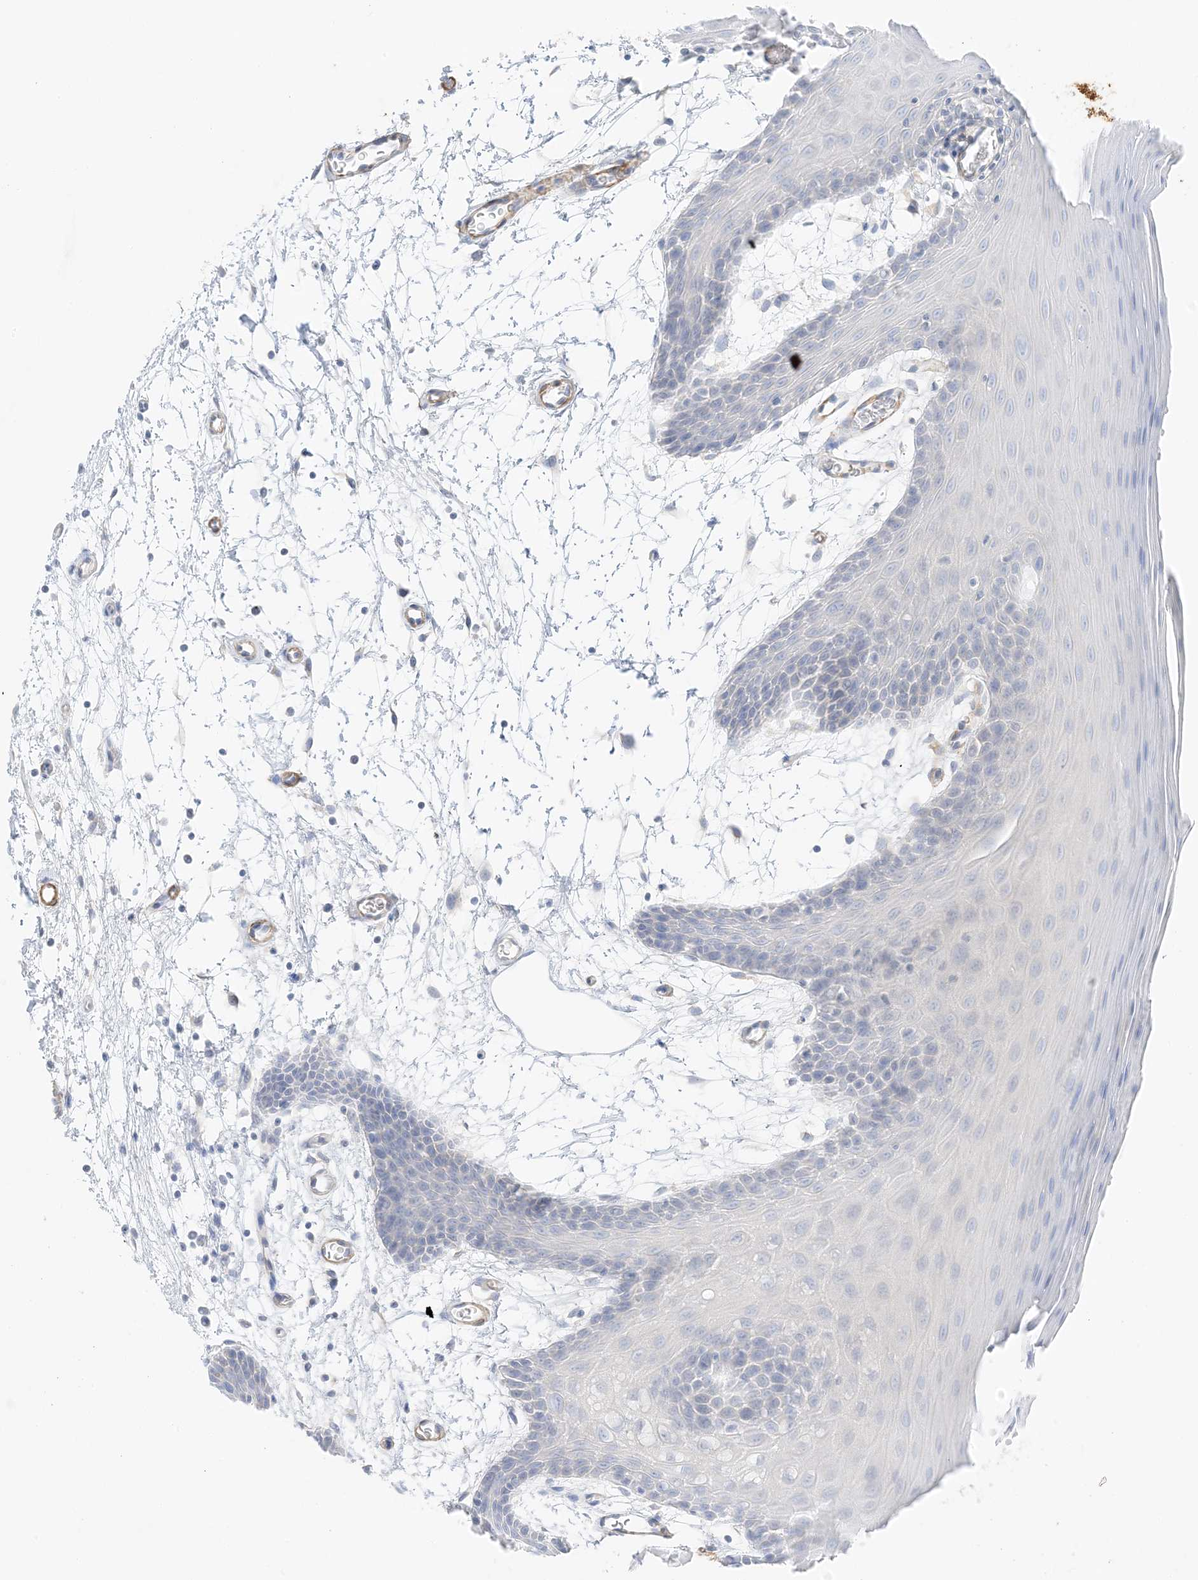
{"staining": {"intensity": "negative", "quantity": "none", "location": "none"}, "tissue": "oral mucosa", "cell_type": "Squamous epithelial cells", "image_type": "normal", "snomed": [{"axis": "morphology", "description": "Normal tissue, NOS"}, {"axis": "topography", "description": "Skeletal muscle"}, {"axis": "topography", "description": "Oral tissue"}, {"axis": "topography", "description": "Salivary gland"}, {"axis": "topography", "description": "Peripheral nerve tissue"}], "caption": "High power microscopy histopathology image of an immunohistochemistry (IHC) image of benign oral mucosa, revealing no significant expression in squamous epithelial cells.", "gene": "SLC22A13", "patient": {"sex": "male", "age": 54}}